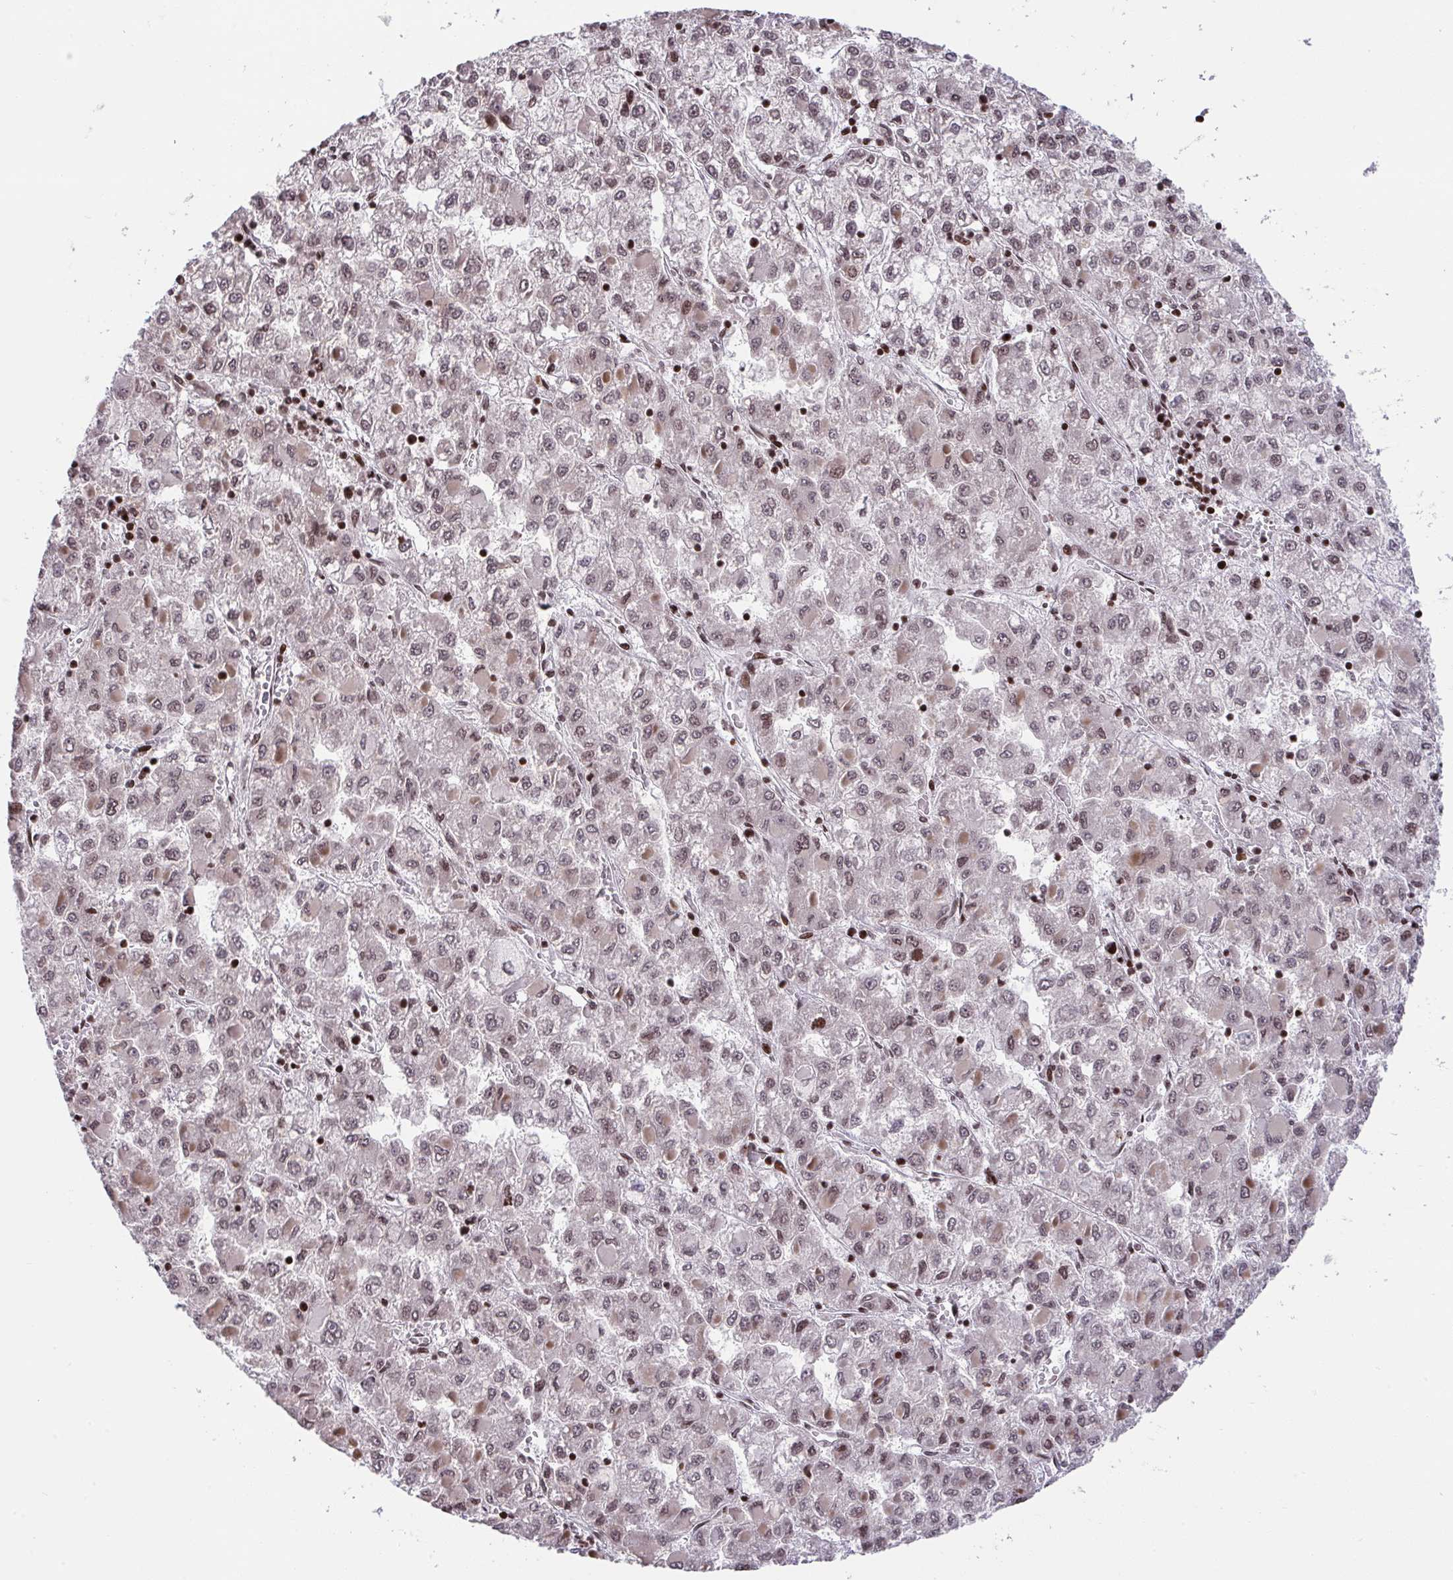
{"staining": {"intensity": "weak", "quantity": ">75%", "location": "cytoplasmic/membranous,nuclear"}, "tissue": "liver cancer", "cell_type": "Tumor cells", "image_type": "cancer", "snomed": [{"axis": "morphology", "description": "Carcinoma, Hepatocellular, NOS"}, {"axis": "topography", "description": "Liver"}], "caption": "Brown immunohistochemical staining in human hepatocellular carcinoma (liver) reveals weak cytoplasmic/membranous and nuclear positivity in about >75% of tumor cells. (DAB IHC, brown staining for protein, blue staining for nuclei).", "gene": "NIP7", "patient": {"sex": "male", "age": 40}}